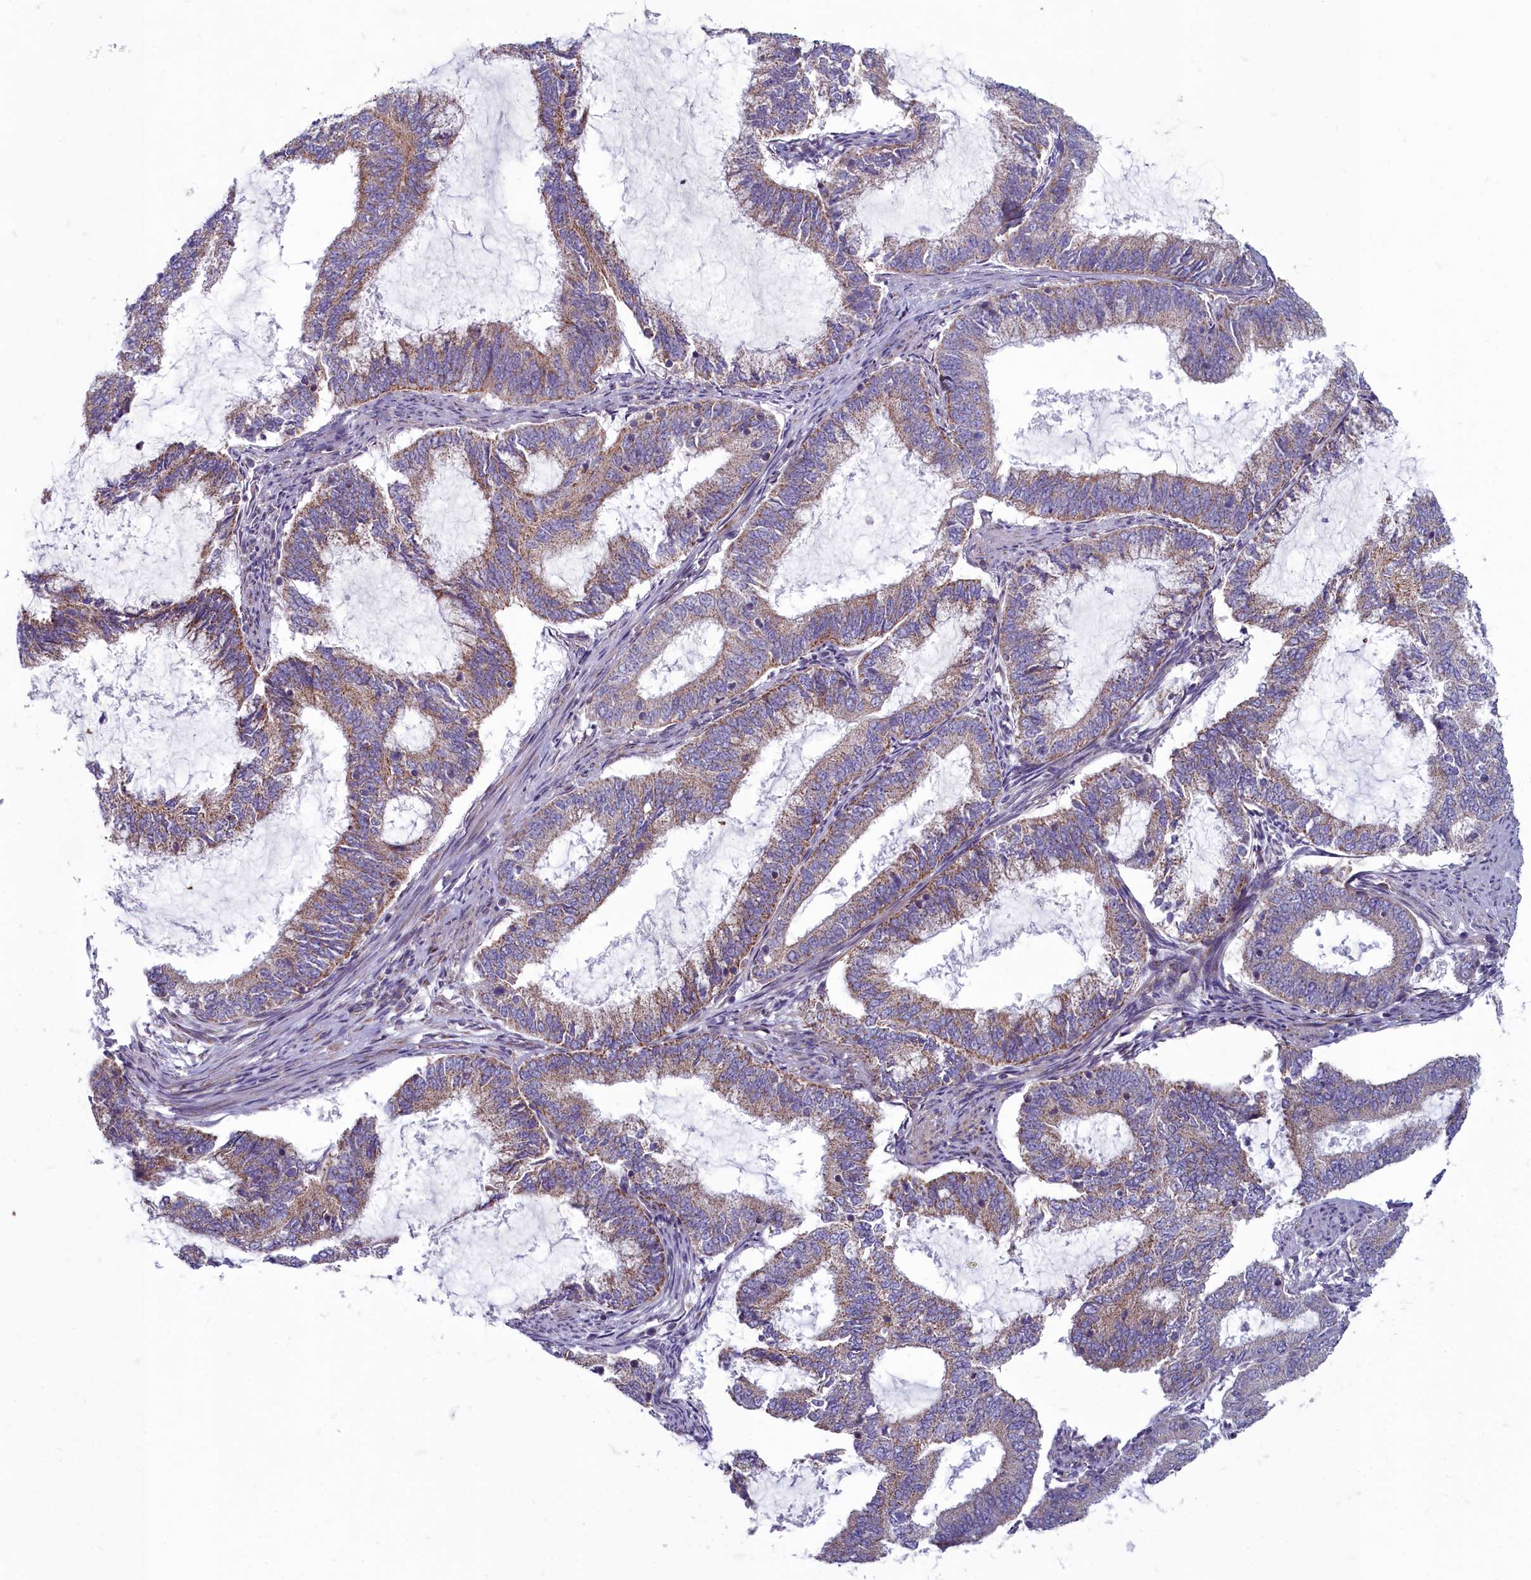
{"staining": {"intensity": "weak", "quantity": ">75%", "location": "cytoplasmic/membranous"}, "tissue": "endometrial cancer", "cell_type": "Tumor cells", "image_type": "cancer", "snomed": [{"axis": "morphology", "description": "Adenocarcinoma, NOS"}, {"axis": "topography", "description": "Endometrium"}], "caption": "Human endometrial adenocarcinoma stained with a brown dye demonstrates weak cytoplasmic/membranous positive positivity in about >75% of tumor cells.", "gene": "INSYN2A", "patient": {"sex": "female", "age": 51}}